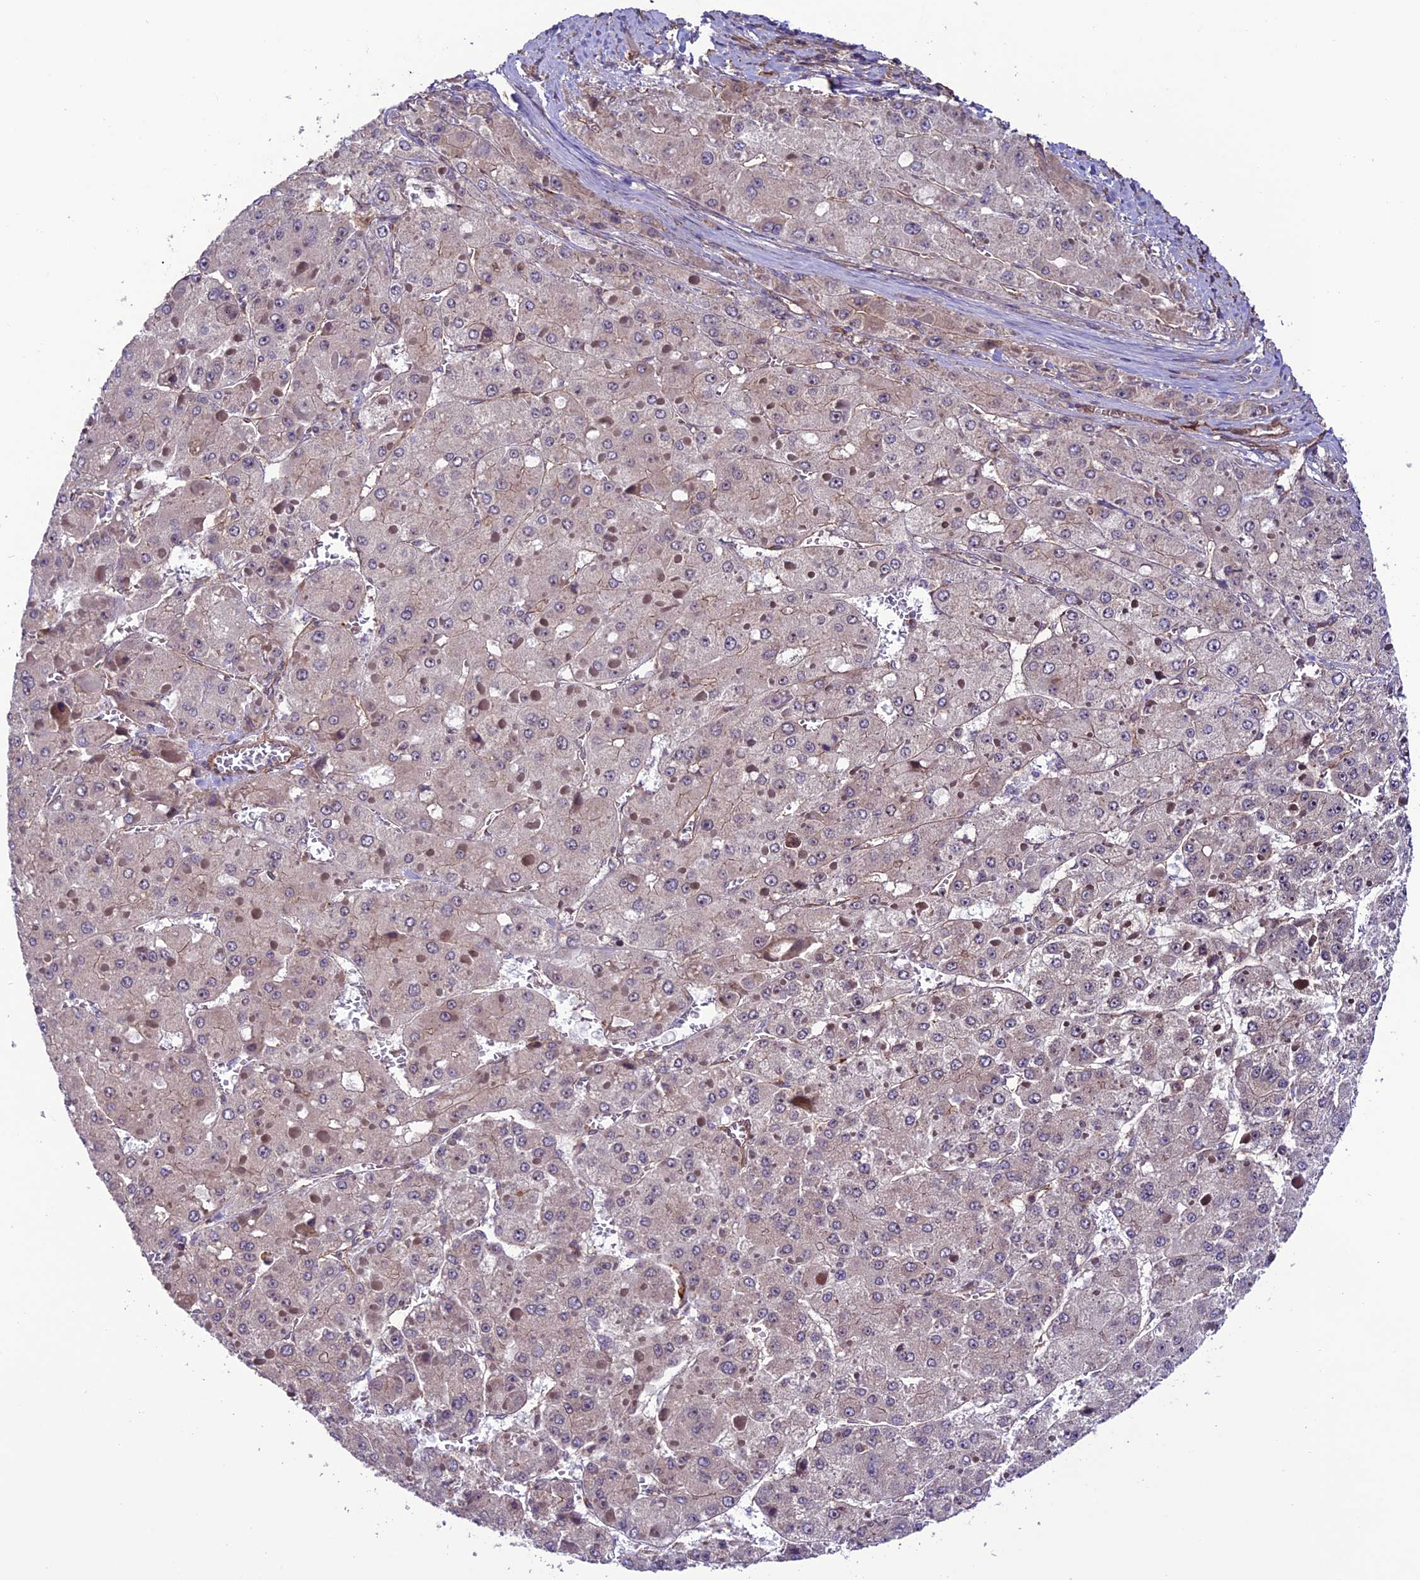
{"staining": {"intensity": "negative", "quantity": "none", "location": "none"}, "tissue": "liver cancer", "cell_type": "Tumor cells", "image_type": "cancer", "snomed": [{"axis": "morphology", "description": "Carcinoma, Hepatocellular, NOS"}, {"axis": "topography", "description": "Liver"}], "caption": "IHC image of human hepatocellular carcinoma (liver) stained for a protein (brown), which shows no staining in tumor cells.", "gene": "TNIP3", "patient": {"sex": "female", "age": 73}}